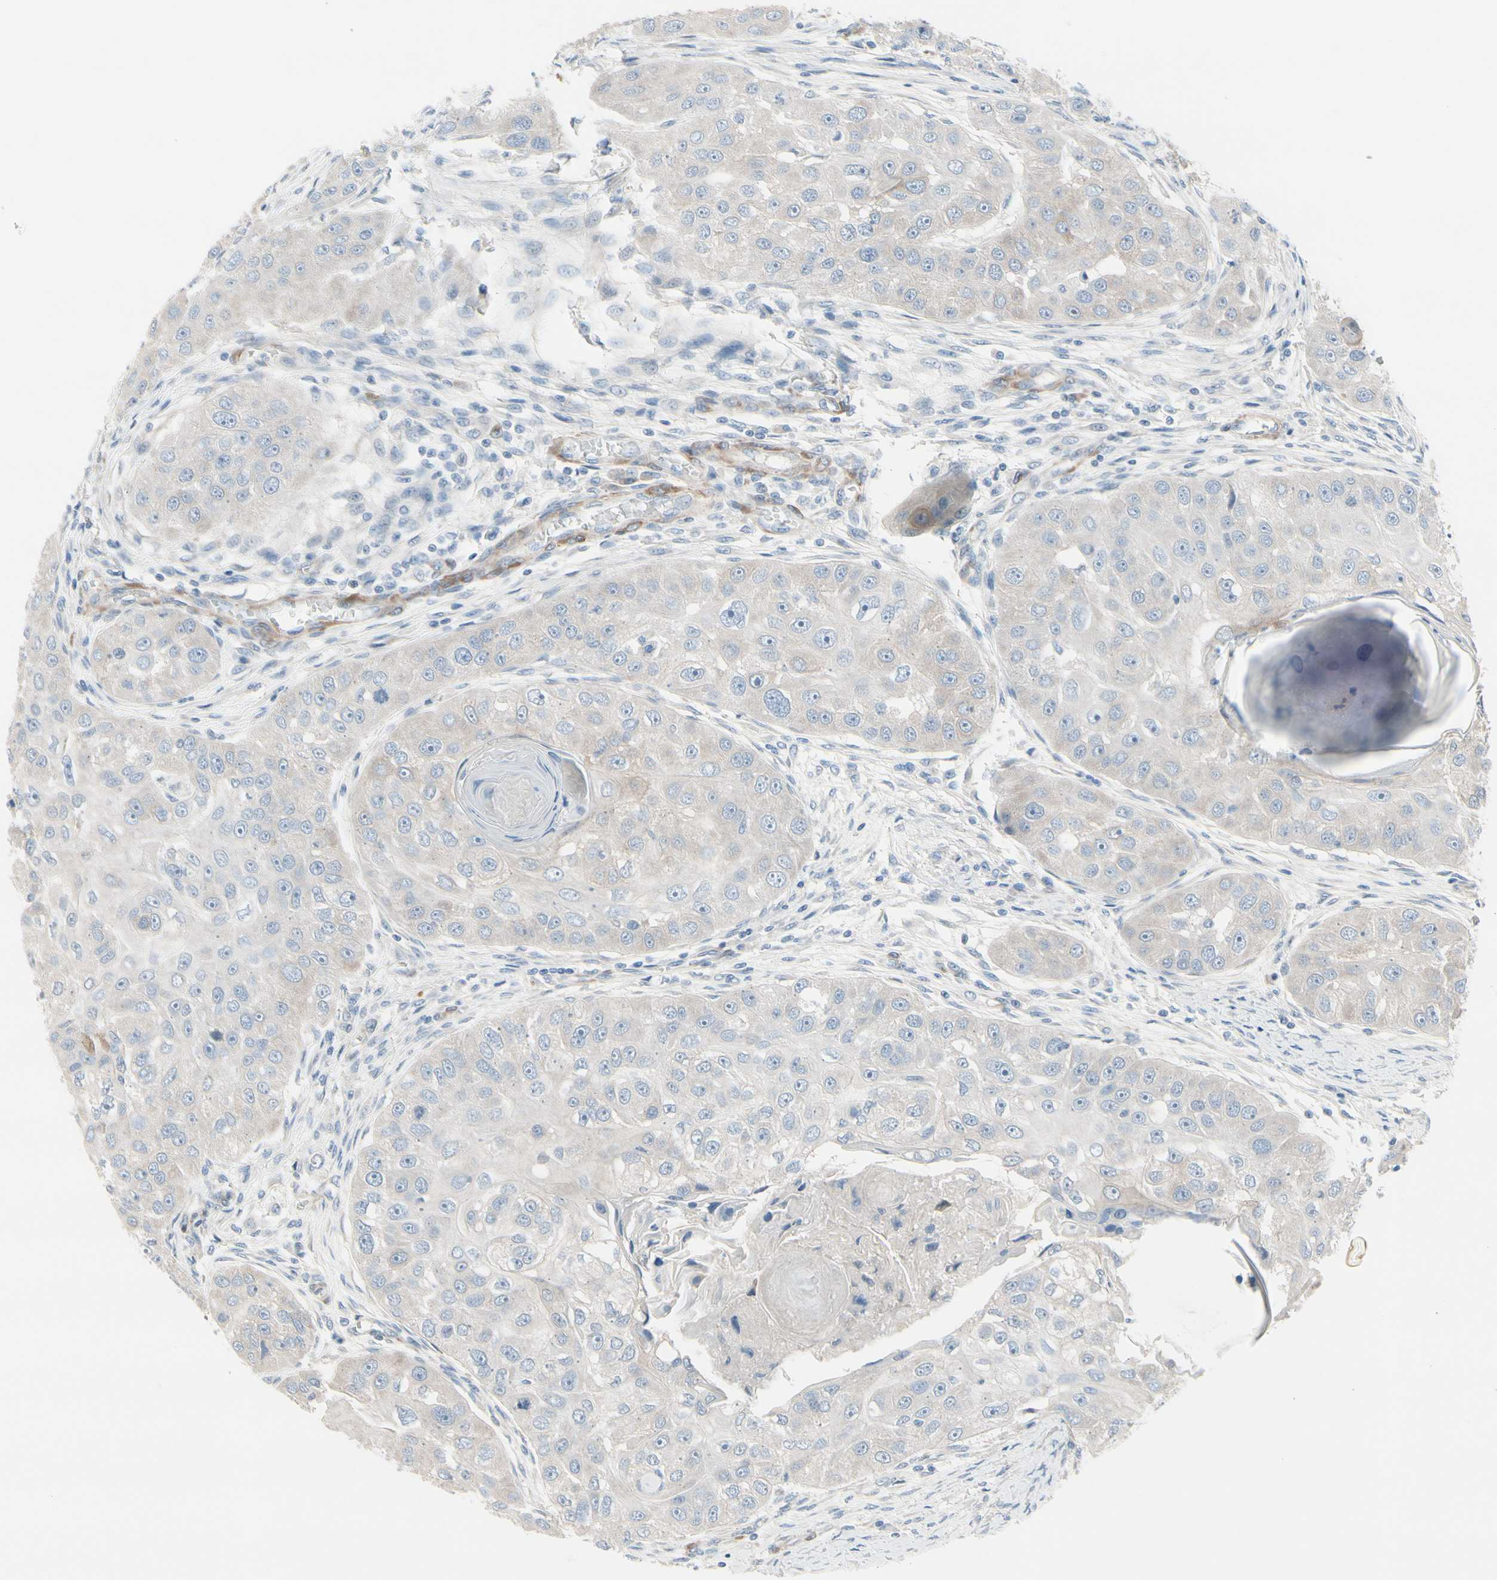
{"staining": {"intensity": "negative", "quantity": "none", "location": "none"}, "tissue": "head and neck cancer", "cell_type": "Tumor cells", "image_type": "cancer", "snomed": [{"axis": "morphology", "description": "Normal tissue, NOS"}, {"axis": "morphology", "description": "Squamous cell carcinoma, NOS"}, {"axis": "topography", "description": "Skeletal muscle"}, {"axis": "topography", "description": "Head-Neck"}], "caption": "DAB immunohistochemical staining of head and neck squamous cell carcinoma demonstrates no significant positivity in tumor cells.", "gene": "MAP2", "patient": {"sex": "male", "age": 51}}